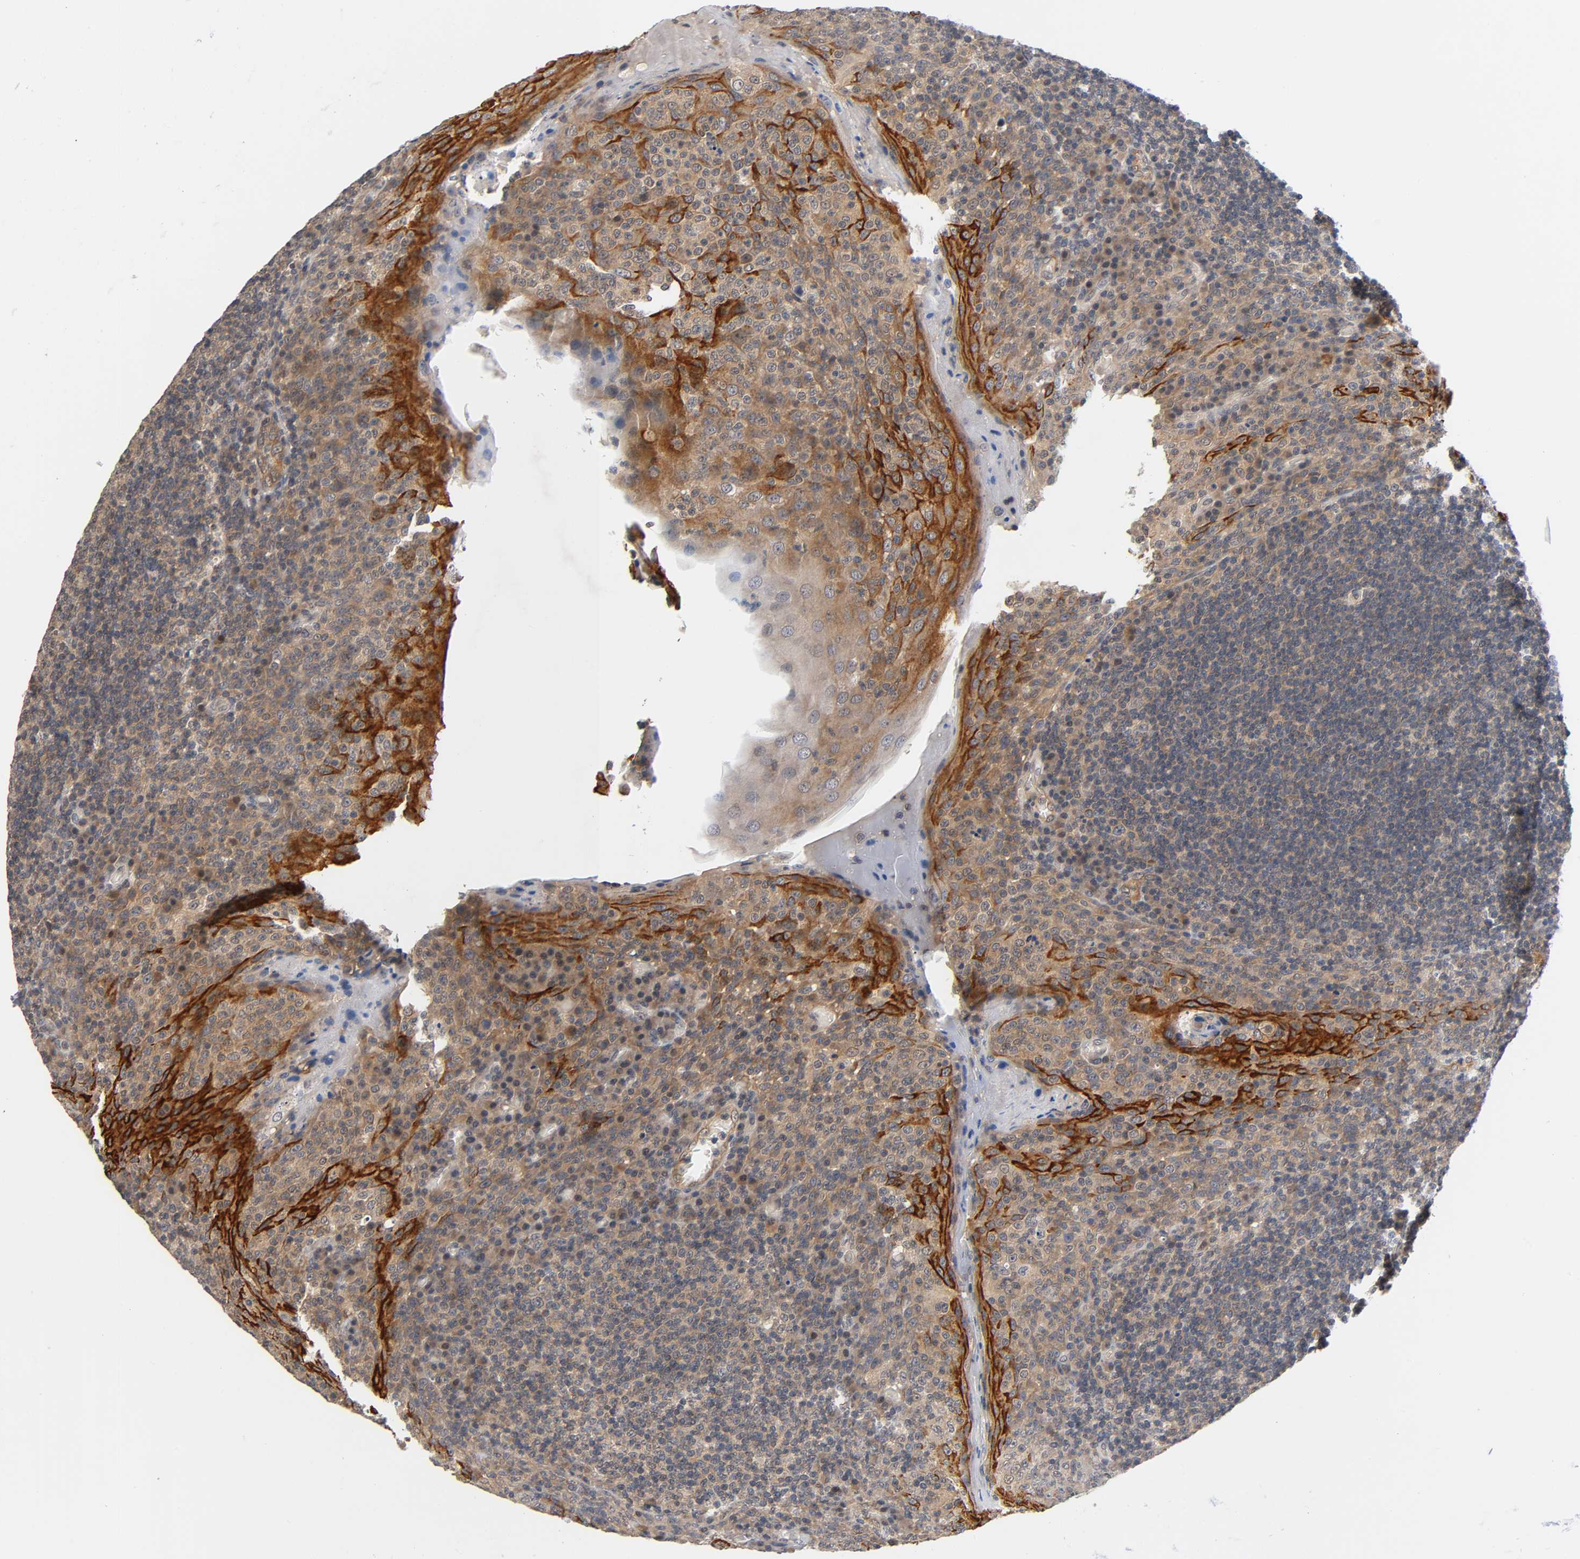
{"staining": {"intensity": "weak", "quantity": ">75%", "location": "cytoplasmic/membranous"}, "tissue": "tonsil", "cell_type": "Germinal center cells", "image_type": "normal", "snomed": [{"axis": "morphology", "description": "Normal tissue, NOS"}, {"axis": "topography", "description": "Tonsil"}], "caption": "IHC (DAB) staining of normal tonsil demonstrates weak cytoplasmic/membranous protein expression in approximately >75% of germinal center cells. (IHC, brightfield microscopy, high magnification).", "gene": "PRKAB1", "patient": {"sex": "male", "age": 17}}